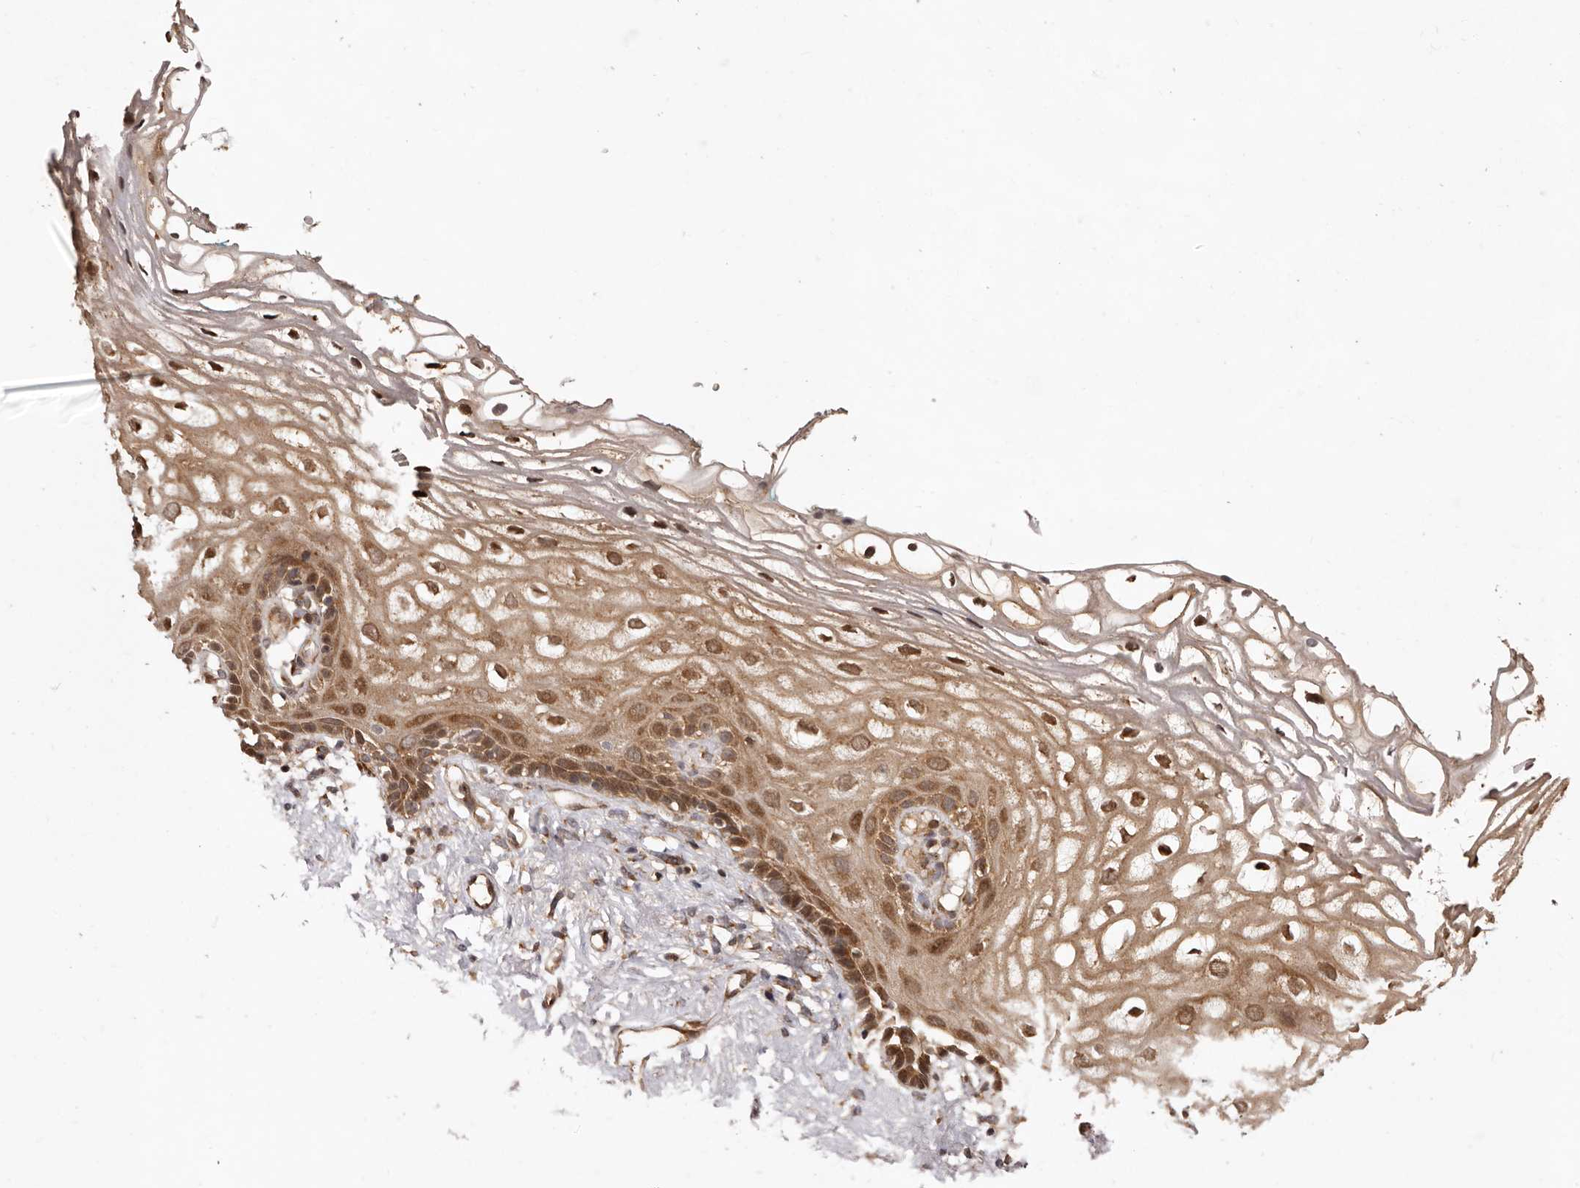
{"staining": {"intensity": "strong", "quantity": ">75%", "location": "cytoplasmic/membranous,nuclear"}, "tissue": "vagina", "cell_type": "Squamous epithelial cells", "image_type": "normal", "snomed": [{"axis": "morphology", "description": "Normal tissue, NOS"}, {"axis": "morphology", "description": "Adenocarcinoma, NOS"}, {"axis": "topography", "description": "Rectum"}, {"axis": "topography", "description": "Vagina"}], "caption": "The image exhibits staining of normal vagina, revealing strong cytoplasmic/membranous,nuclear protein expression (brown color) within squamous epithelial cells. (Brightfield microscopy of DAB IHC at high magnification).", "gene": "GPR27", "patient": {"sex": "female", "age": 71}}